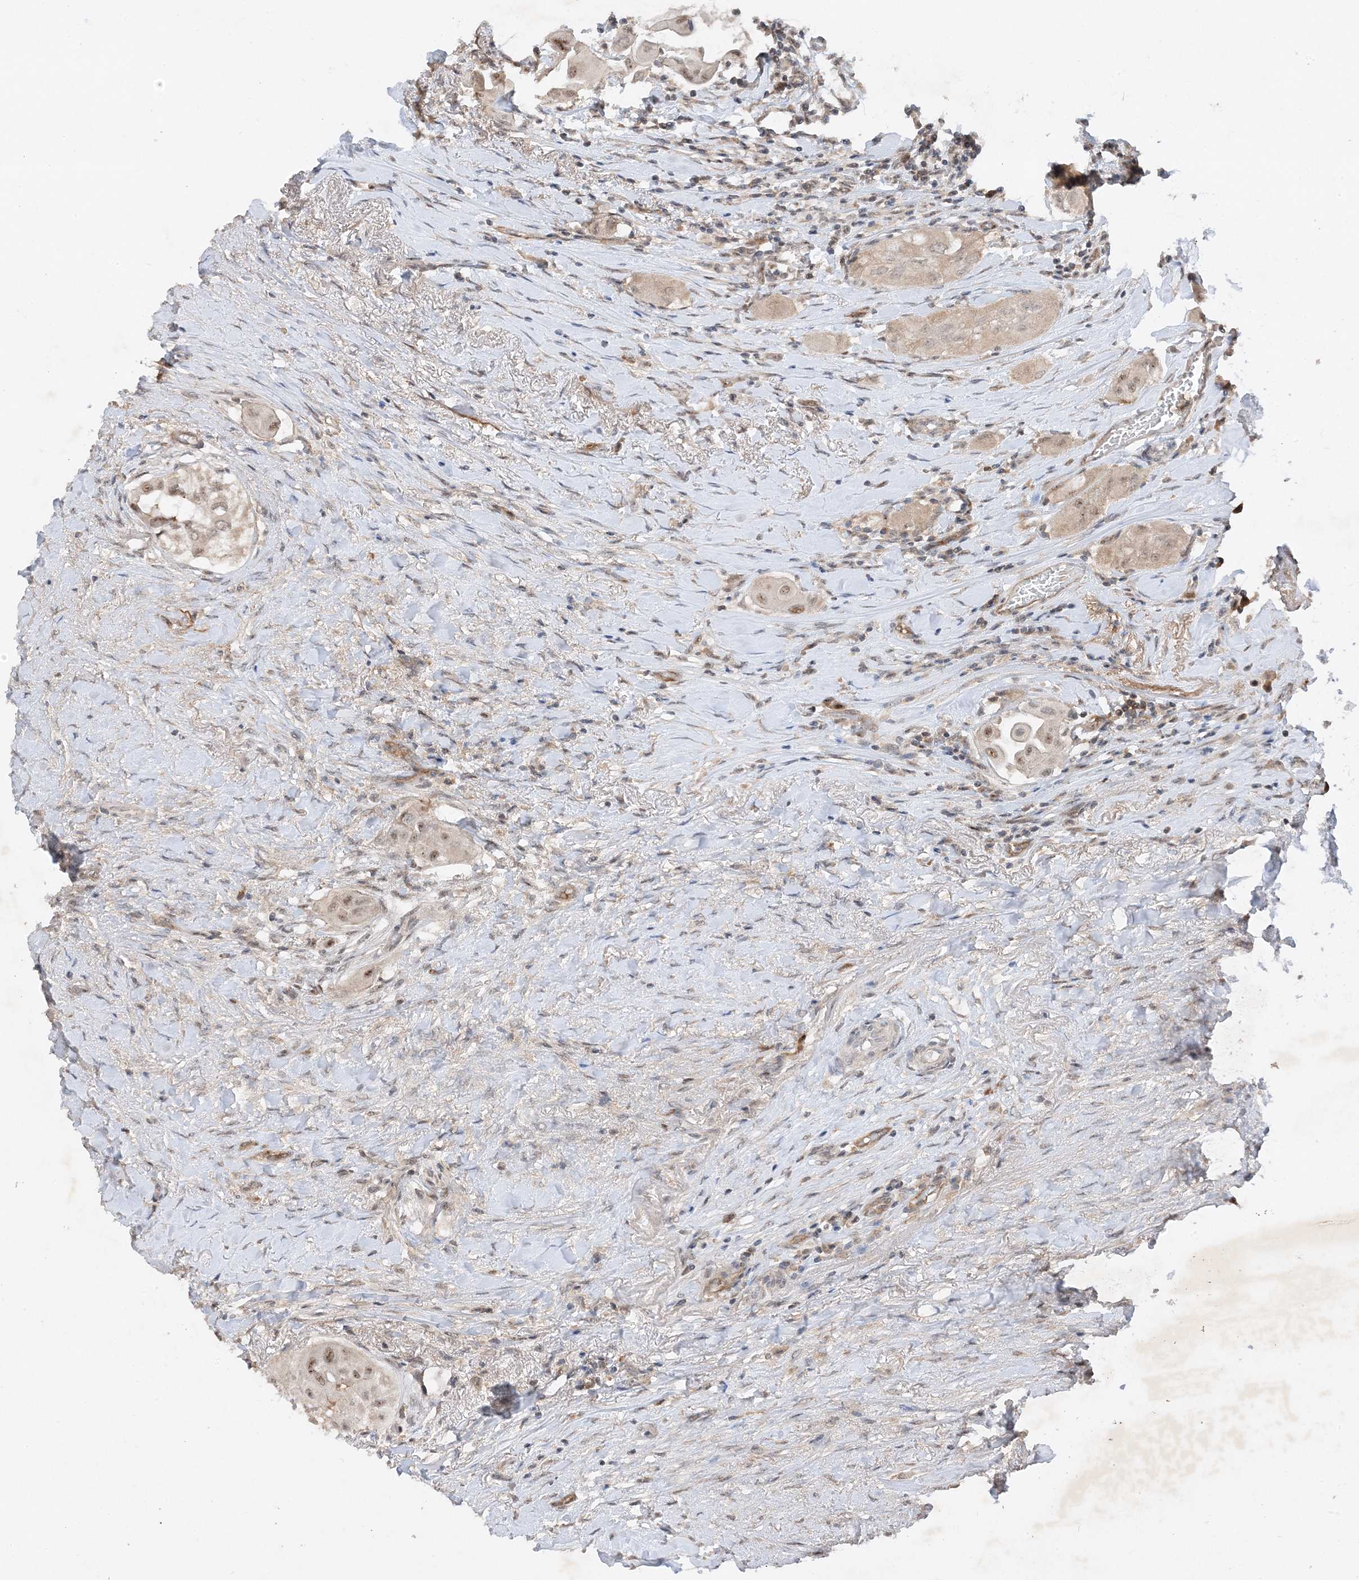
{"staining": {"intensity": "weak", "quantity": ">75%", "location": "nuclear"}, "tissue": "thyroid cancer", "cell_type": "Tumor cells", "image_type": "cancer", "snomed": [{"axis": "morphology", "description": "Papillary adenocarcinoma, NOS"}, {"axis": "topography", "description": "Thyroid gland"}], "caption": "Thyroid cancer (papillary adenocarcinoma) stained with DAB IHC reveals low levels of weak nuclear expression in about >75% of tumor cells.", "gene": "MAST3", "patient": {"sex": "female", "age": 59}}